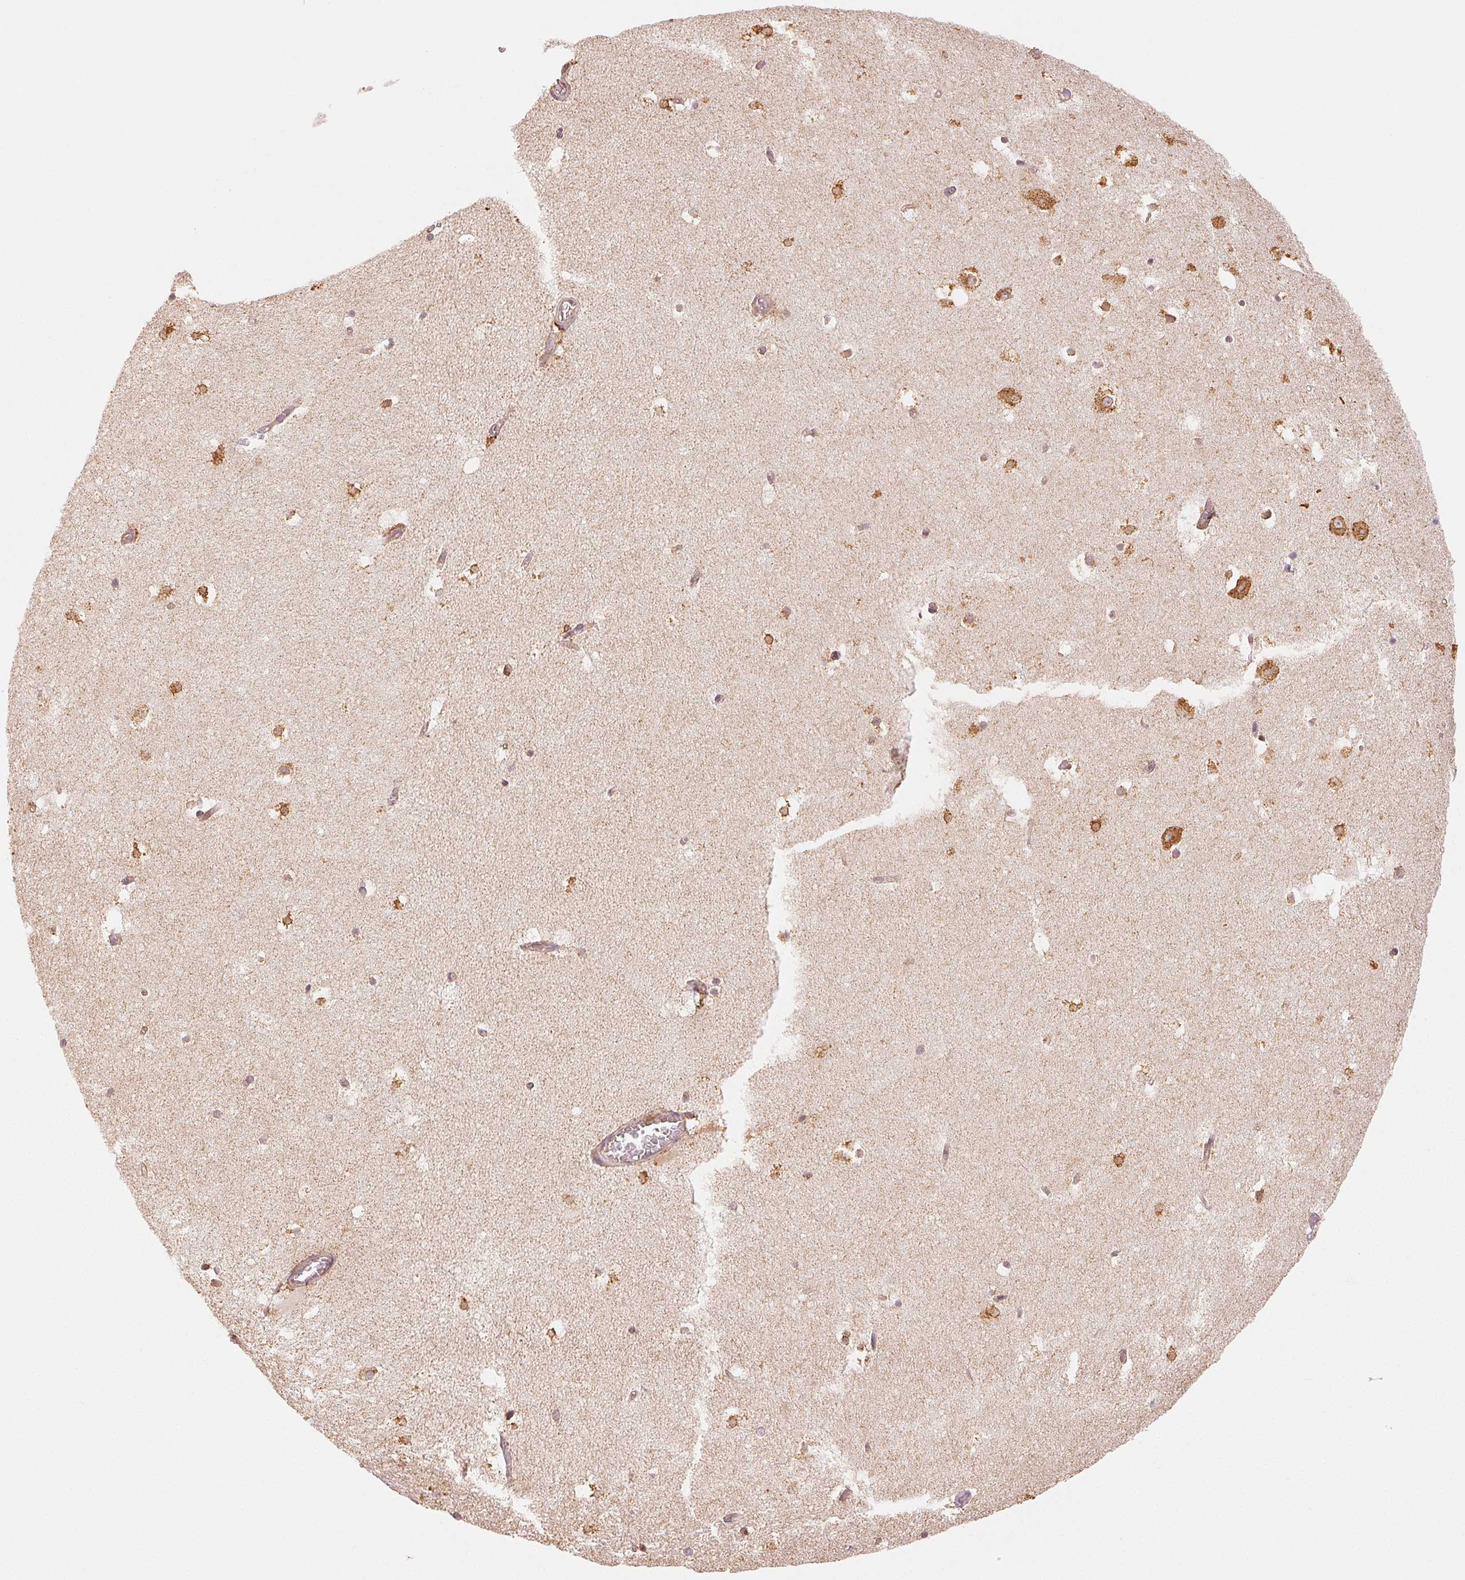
{"staining": {"intensity": "moderate", "quantity": "<25%", "location": "cytoplasmic/membranous"}, "tissue": "hippocampus", "cell_type": "Glial cells", "image_type": "normal", "snomed": [{"axis": "morphology", "description": "Normal tissue, NOS"}, {"axis": "topography", "description": "Hippocampus"}], "caption": "Hippocampus stained with DAB (3,3'-diaminobenzidine) immunohistochemistry reveals low levels of moderate cytoplasmic/membranous expression in approximately <25% of glial cells.", "gene": "RCN3", "patient": {"sex": "female", "age": 52}}